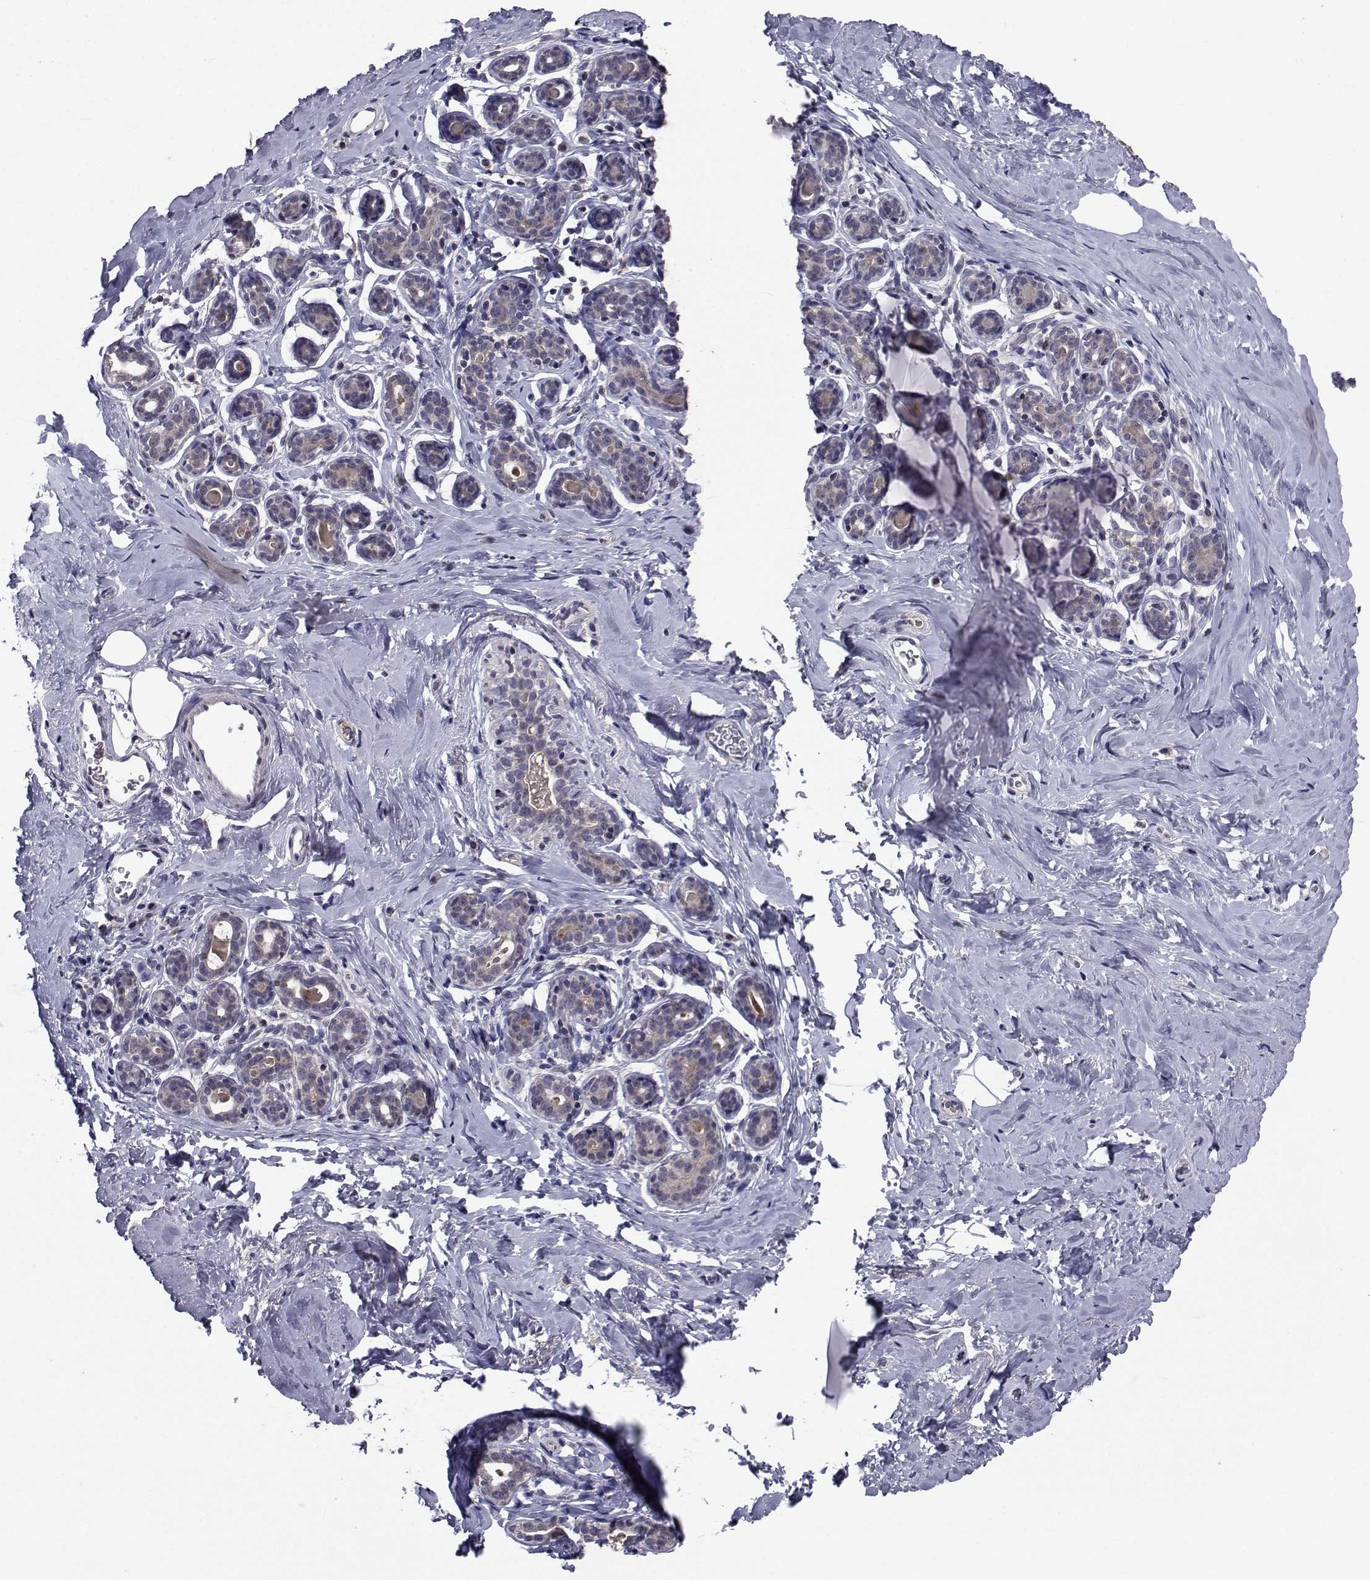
{"staining": {"intensity": "negative", "quantity": "none", "location": "none"}, "tissue": "breast", "cell_type": "Adipocytes", "image_type": "normal", "snomed": [{"axis": "morphology", "description": "Normal tissue, NOS"}, {"axis": "topography", "description": "Skin"}, {"axis": "topography", "description": "Breast"}], "caption": "Immunohistochemistry of unremarkable human breast demonstrates no expression in adipocytes. (Immunohistochemistry, brightfield microscopy, high magnification).", "gene": "CYP2S1", "patient": {"sex": "female", "age": 43}}